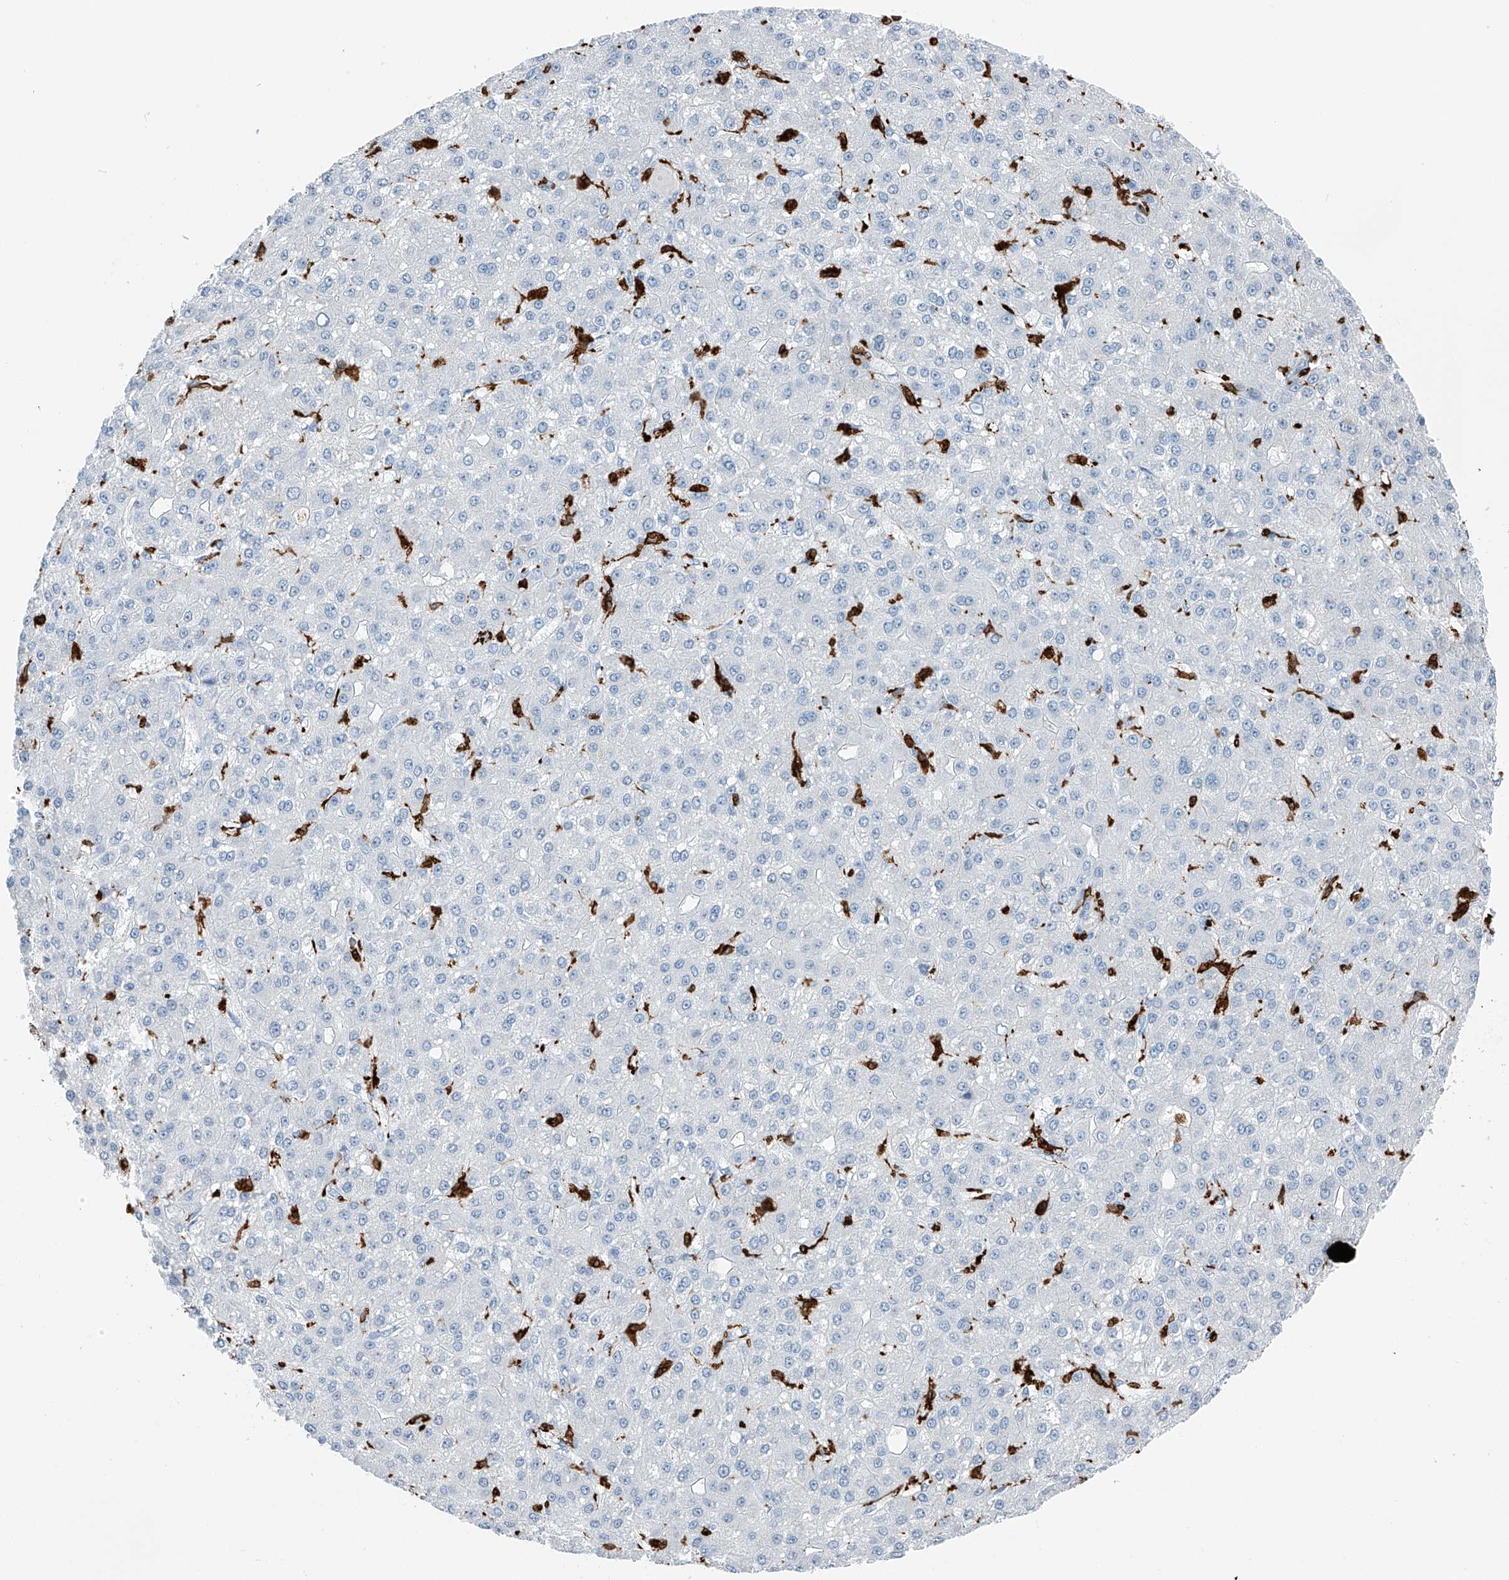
{"staining": {"intensity": "negative", "quantity": "none", "location": "none"}, "tissue": "liver cancer", "cell_type": "Tumor cells", "image_type": "cancer", "snomed": [{"axis": "morphology", "description": "Carcinoma, Hepatocellular, NOS"}, {"axis": "topography", "description": "Liver"}], "caption": "This is an IHC micrograph of liver hepatocellular carcinoma. There is no positivity in tumor cells.", "gene": "TBXAS1", "patient": {"sex": "male", "age": 67}}